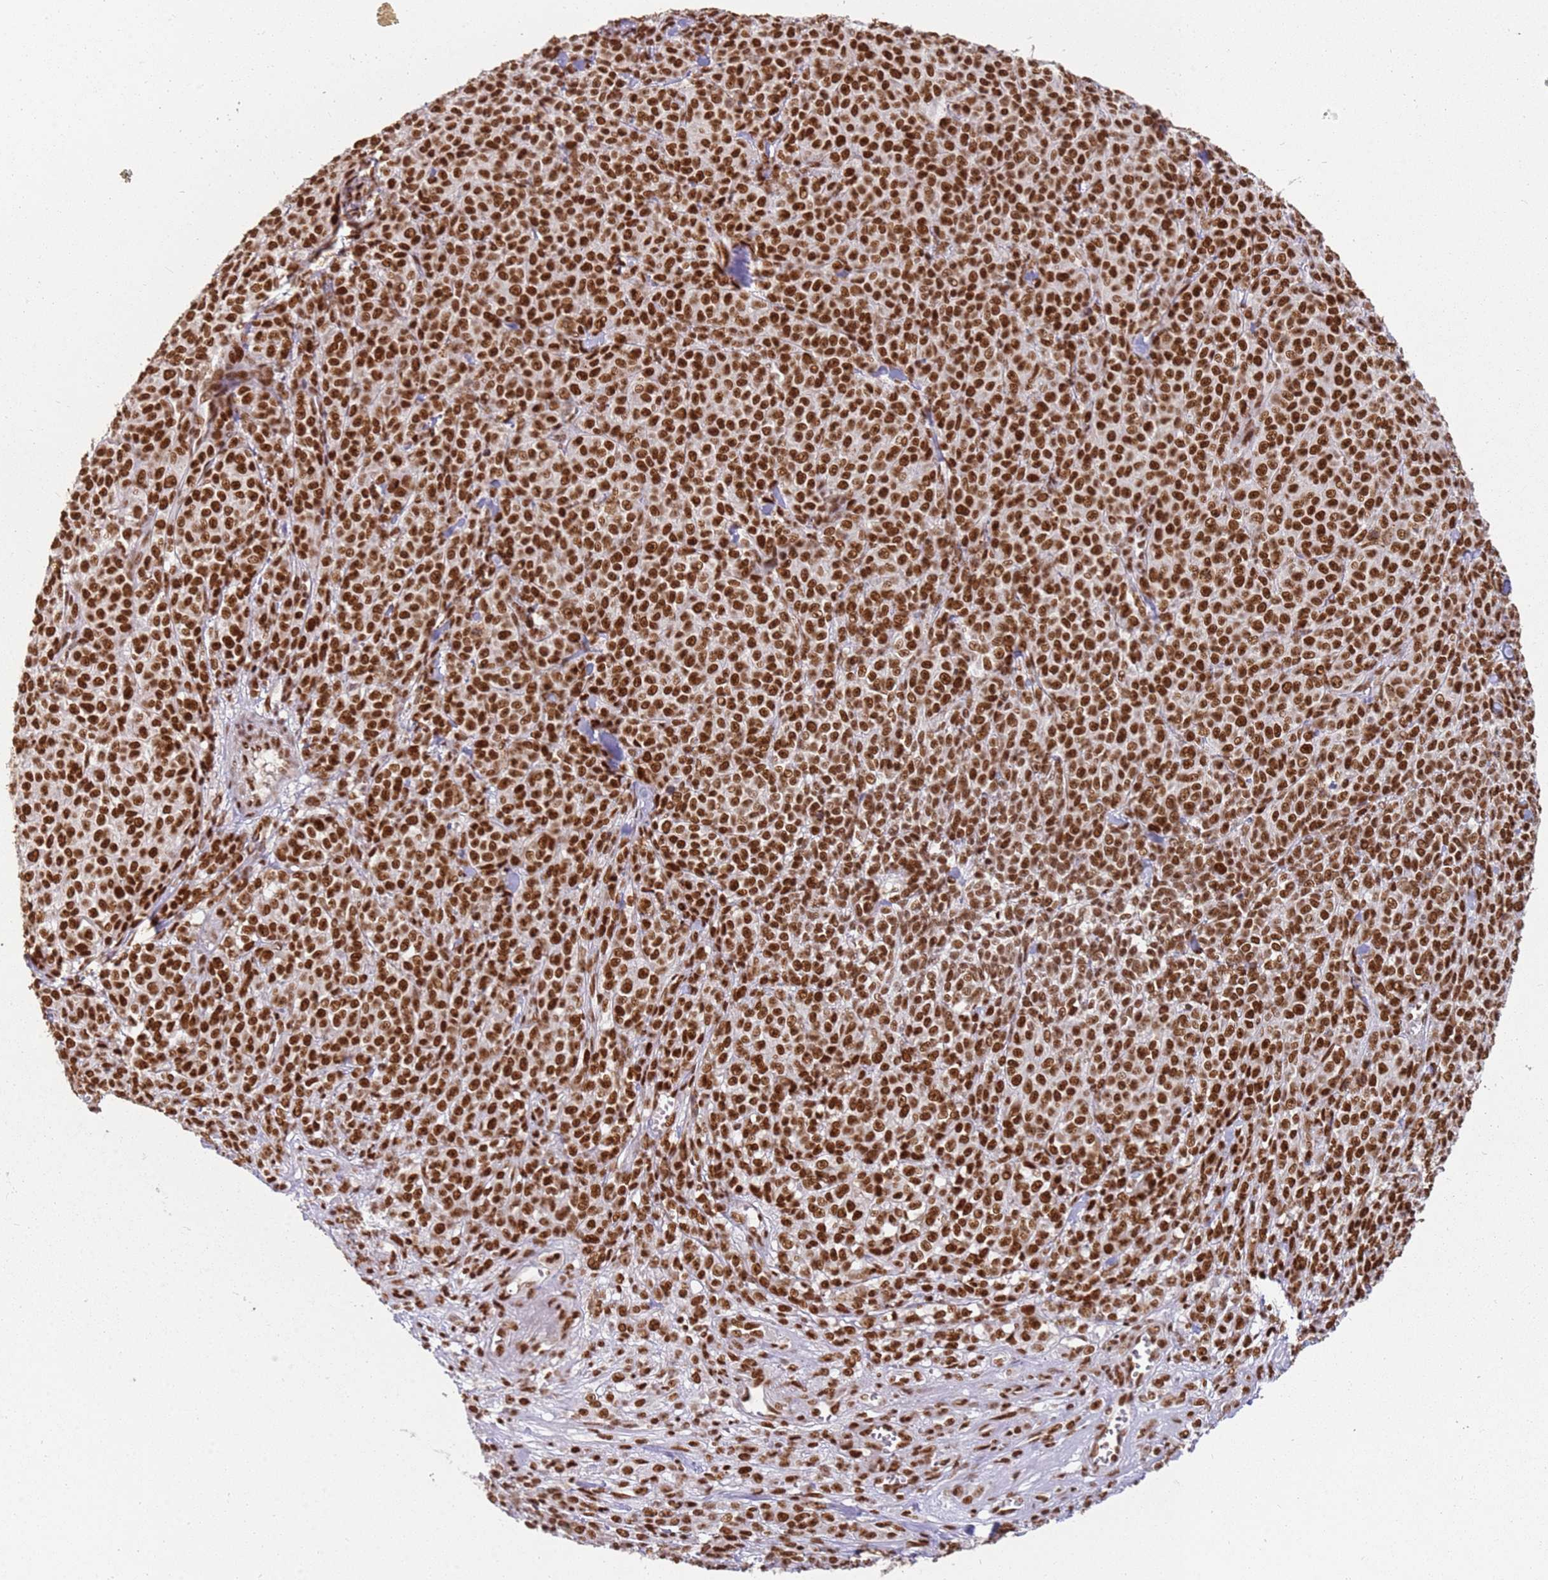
{"staining": {"intensity": "strong", "quantity": ">75%", "location": "nuclear"}, "tissue": "melanoma", "cell_type": "Tumor cells", "image_type": "cancer", "snomed": [{"axis": "morphology", "description": "Normal tissue, NOS"}, {"axis": "morphology", "description": "Malignant melanoma, NOS"}, {"axis": "topography", "description": "Skin"}], "caption": "IHC of melanoma reveals high levels of strong nuclear positivity in about >75% of tumor cells.", "gene": "TENT4A", "patient": {"sex": "female", "age": 34}}